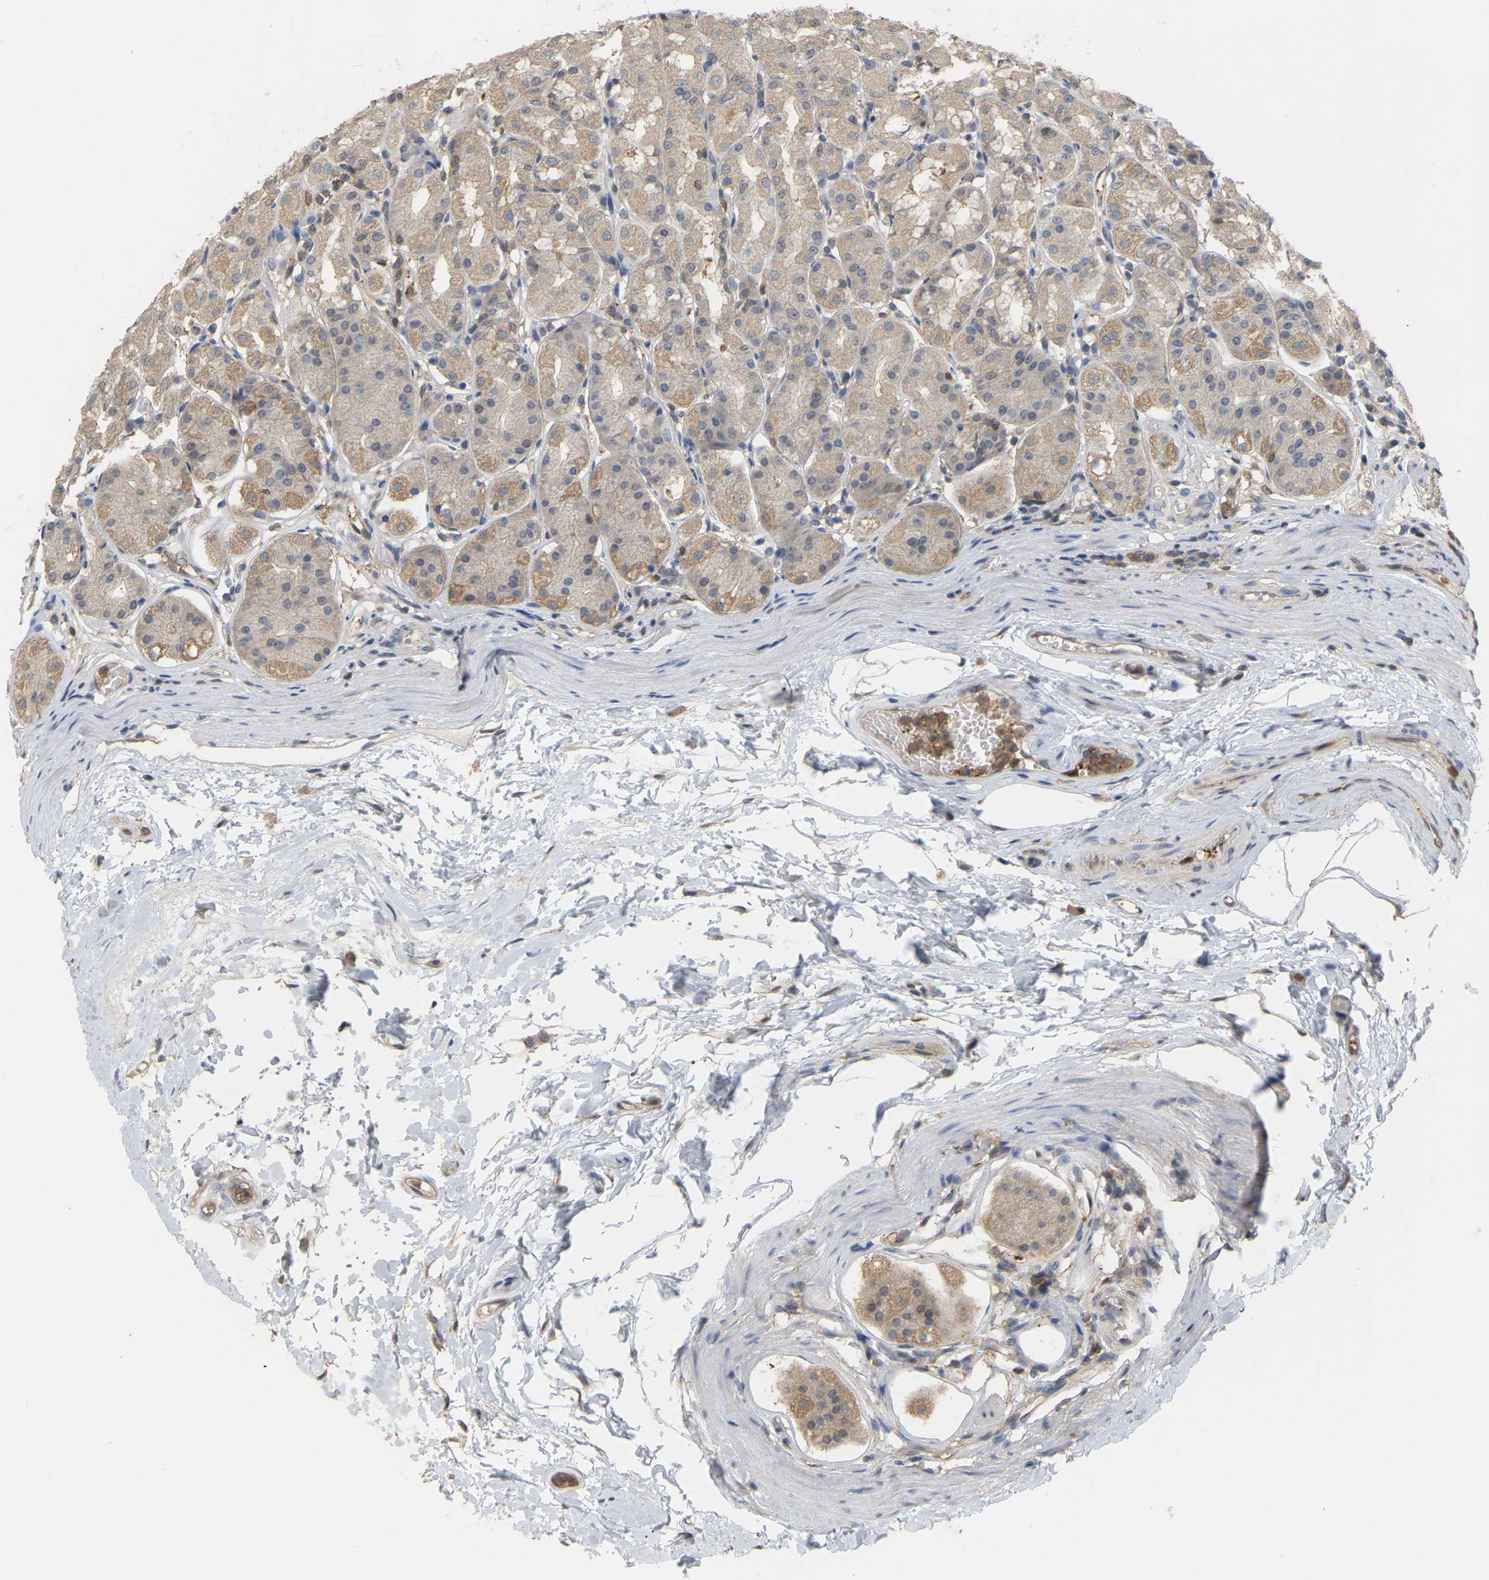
{"staining": {"intensity": "weak", "quantity": ">75%", "location": "cytoplasmic/membranous"}, "tissue": "stomach", "cell_type": "Glandular cells", "image_type": "normal", "snomed": [{"axis": "morphology", "description": "Normal tissue, NOS"}, {"axis": "topography", "description": "Stomach"}, {"axis": "topography", "description": "Stomach, lower"}], "caption": "This image reveals immunohistochemistry (IHC) staining of benign stomach, with low weak cytoplasmic/membranous expression in about >75% of glandular cells.", "gene": "MTPN", "patient": {"sex": "female", "age": 56}}